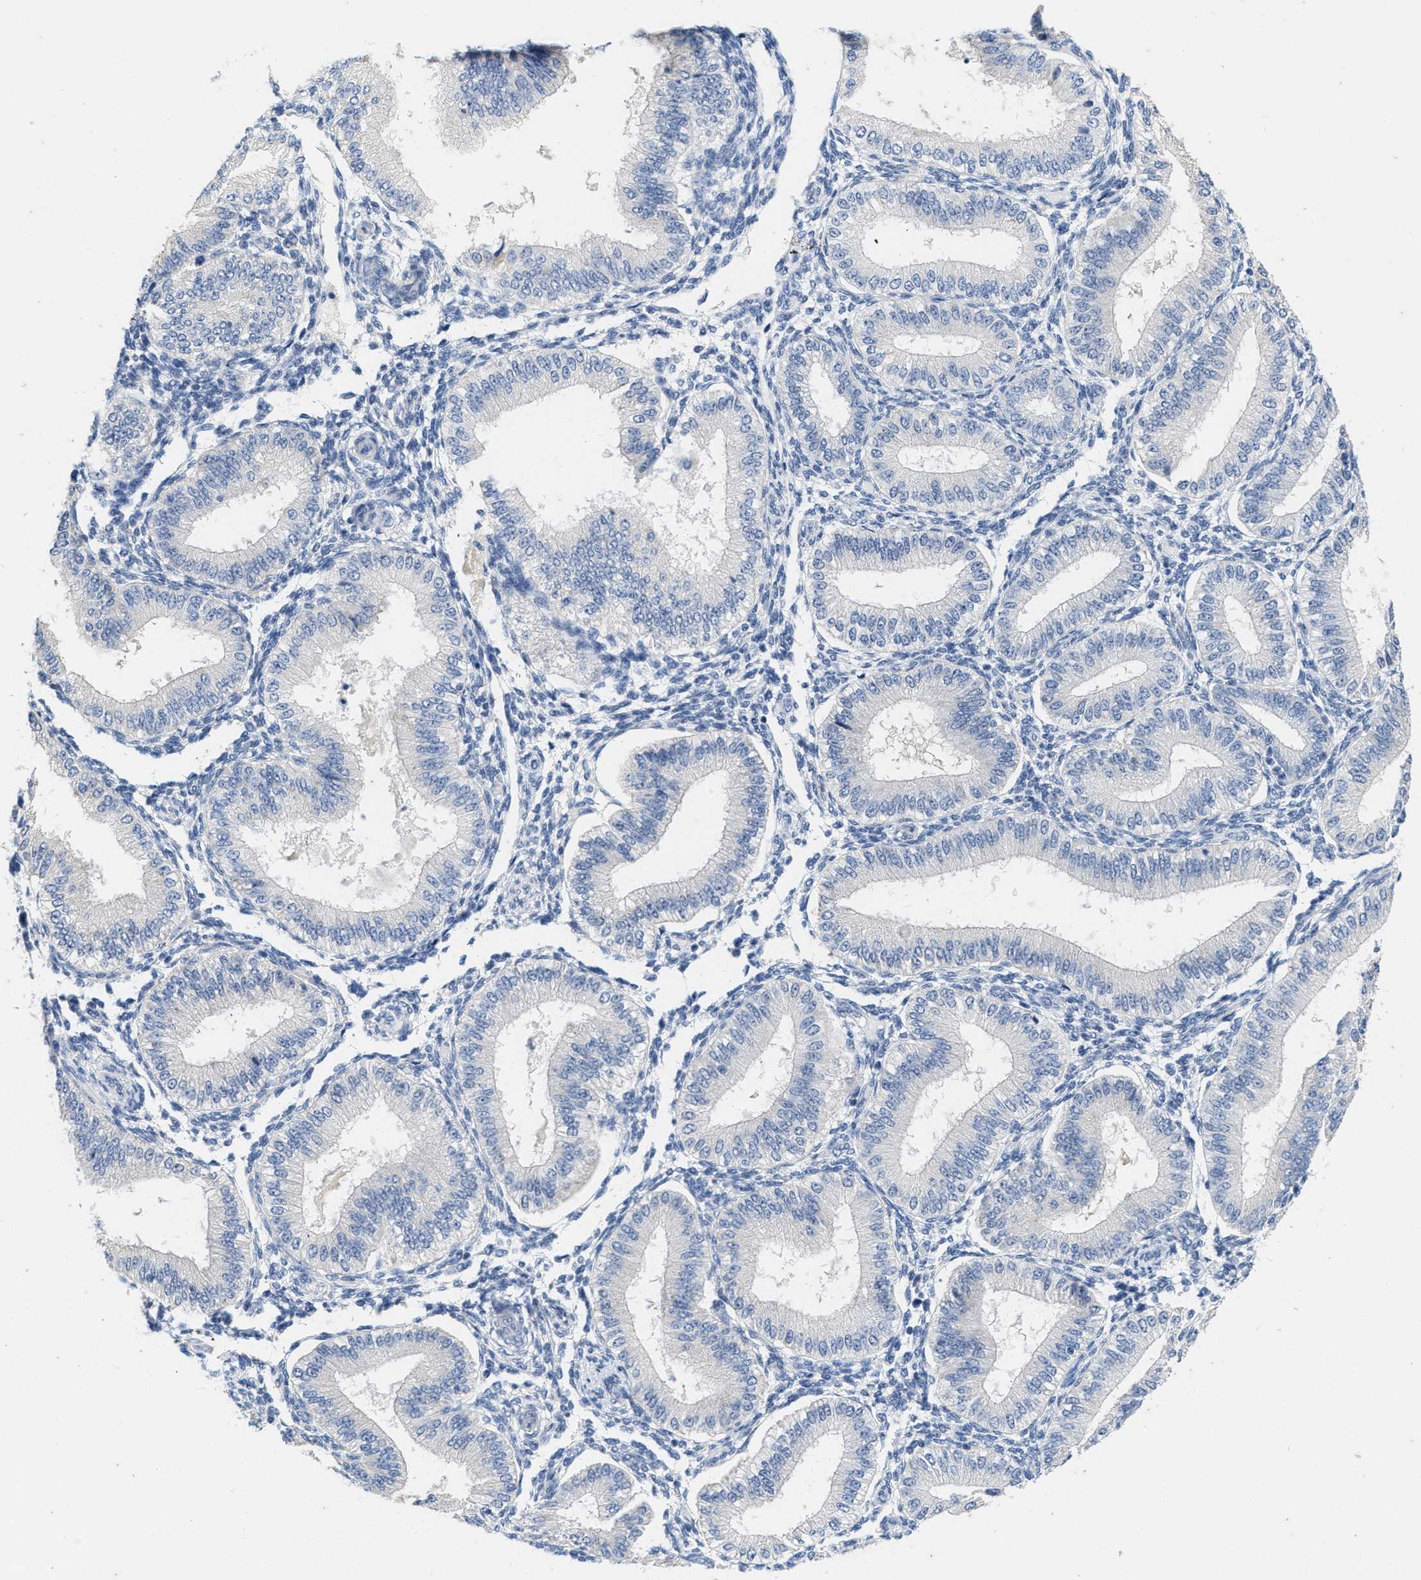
{"staining": {"intensity": "negative", "quantity": "none", "location": "none"}, "tissue": "endometrium", "cell_type": "Cells in endometrial stroma", "image_type": "normal", "snomed": [{"axis": "morphology", "description": "Normal tissue, NOS"}, {"axis": "topography", "description": "Endometrium"}], "caption": "An immunohistochemistry (IHC) micrograph of benign endometrium is shown. There is no staining in cells in endometrial stroma of endometrium.", "gene": "ABCB11", "patient": {"sex": "female", "age": 39}}